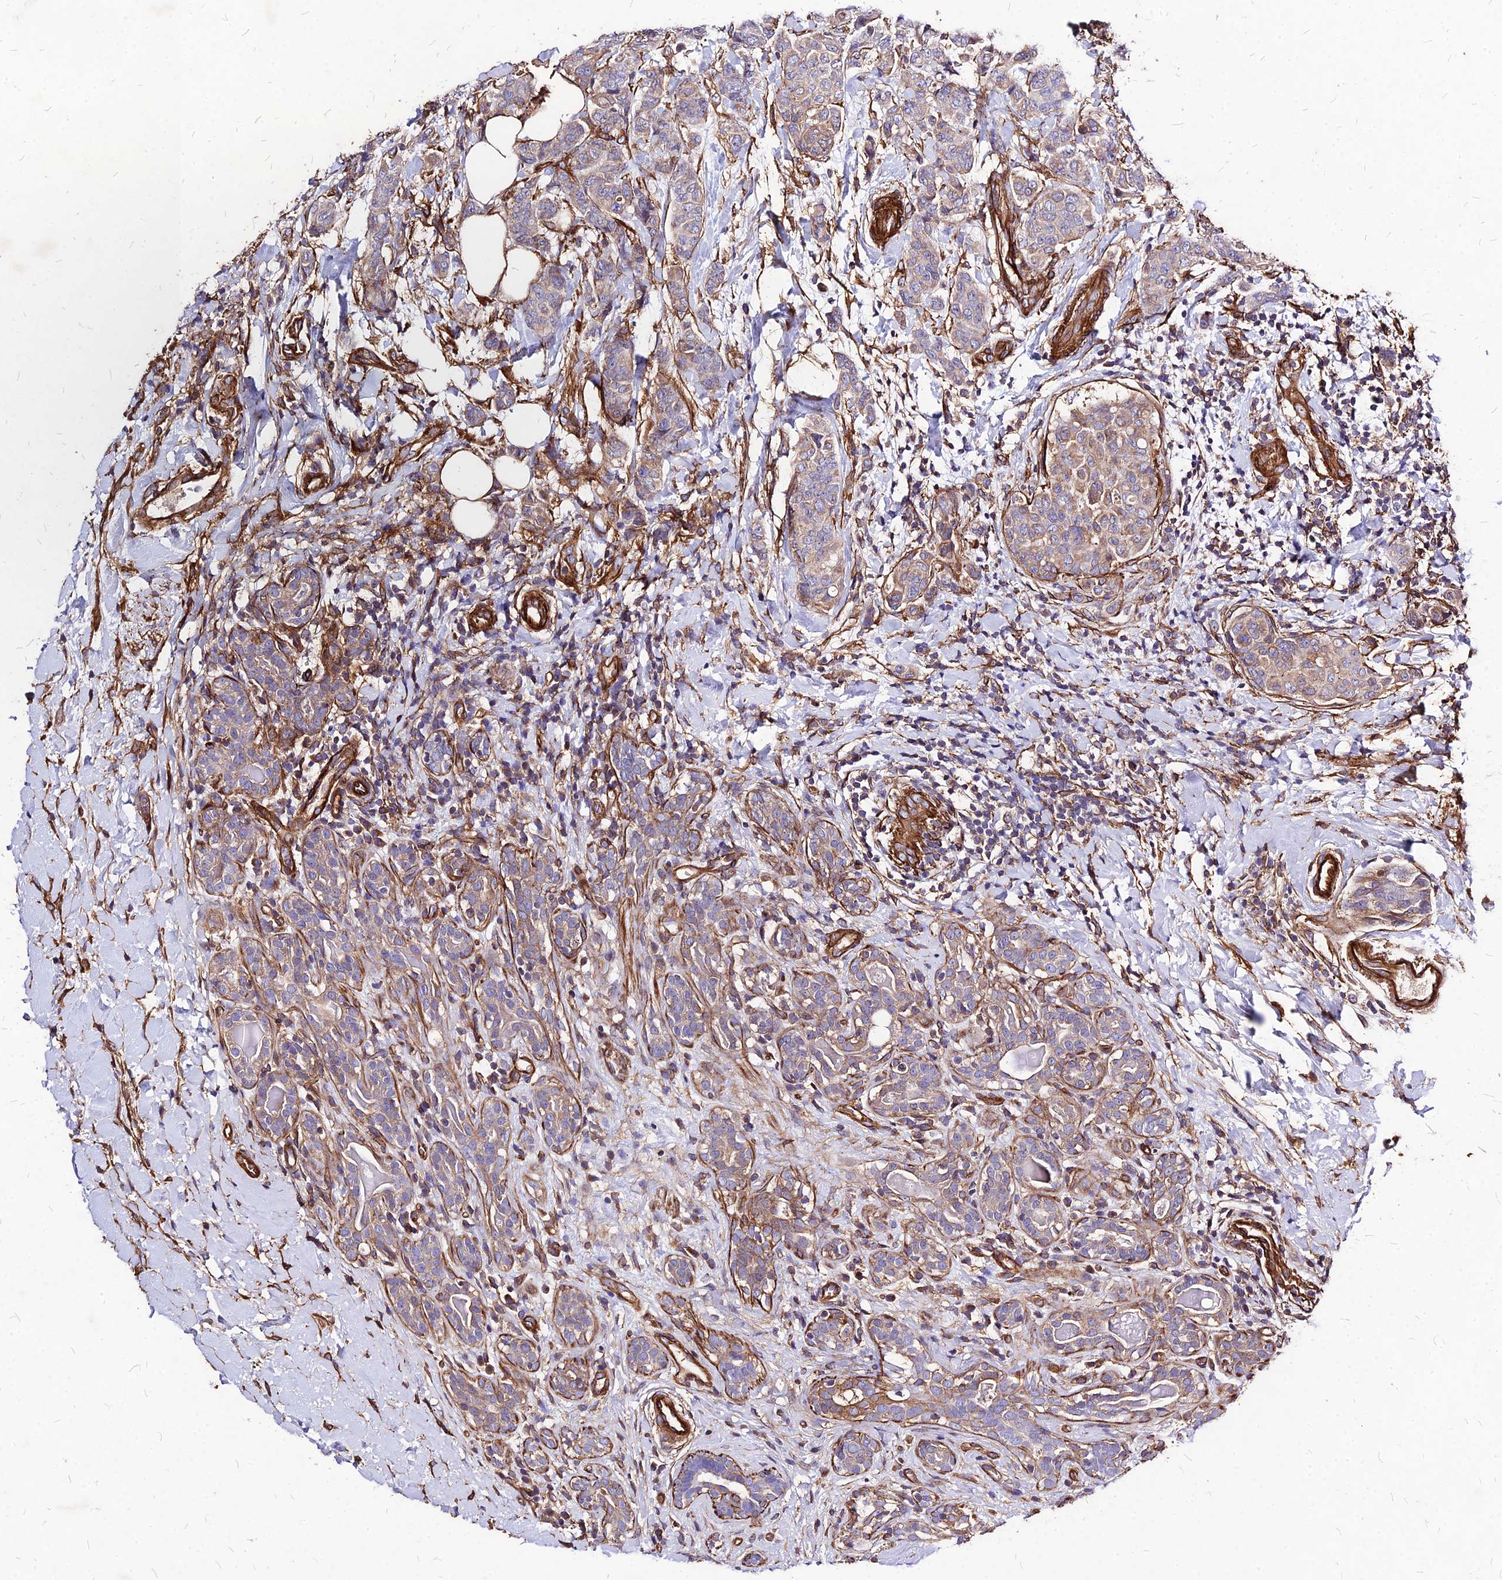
{"staining": {"intensity": "weak", "quantity": ">75%", "location": "cytoplasmic/membranous"}, "tissue": "breast cancer", "cell_type": "Tumor cells", "image_type": "cancer", "snomed": [{"axis": "morphology", "description": "Duct carcinoma"}, {"axis": "topography", "description": "Breast"}], "caption": "Tumor cells reveal weak cytoplasmic/membranous expression in approximately >75% of cells in breast cancer (intraductal carcinoma).", "gene": "EFCC1", "patient": {"sex": "female", "age": 40}}